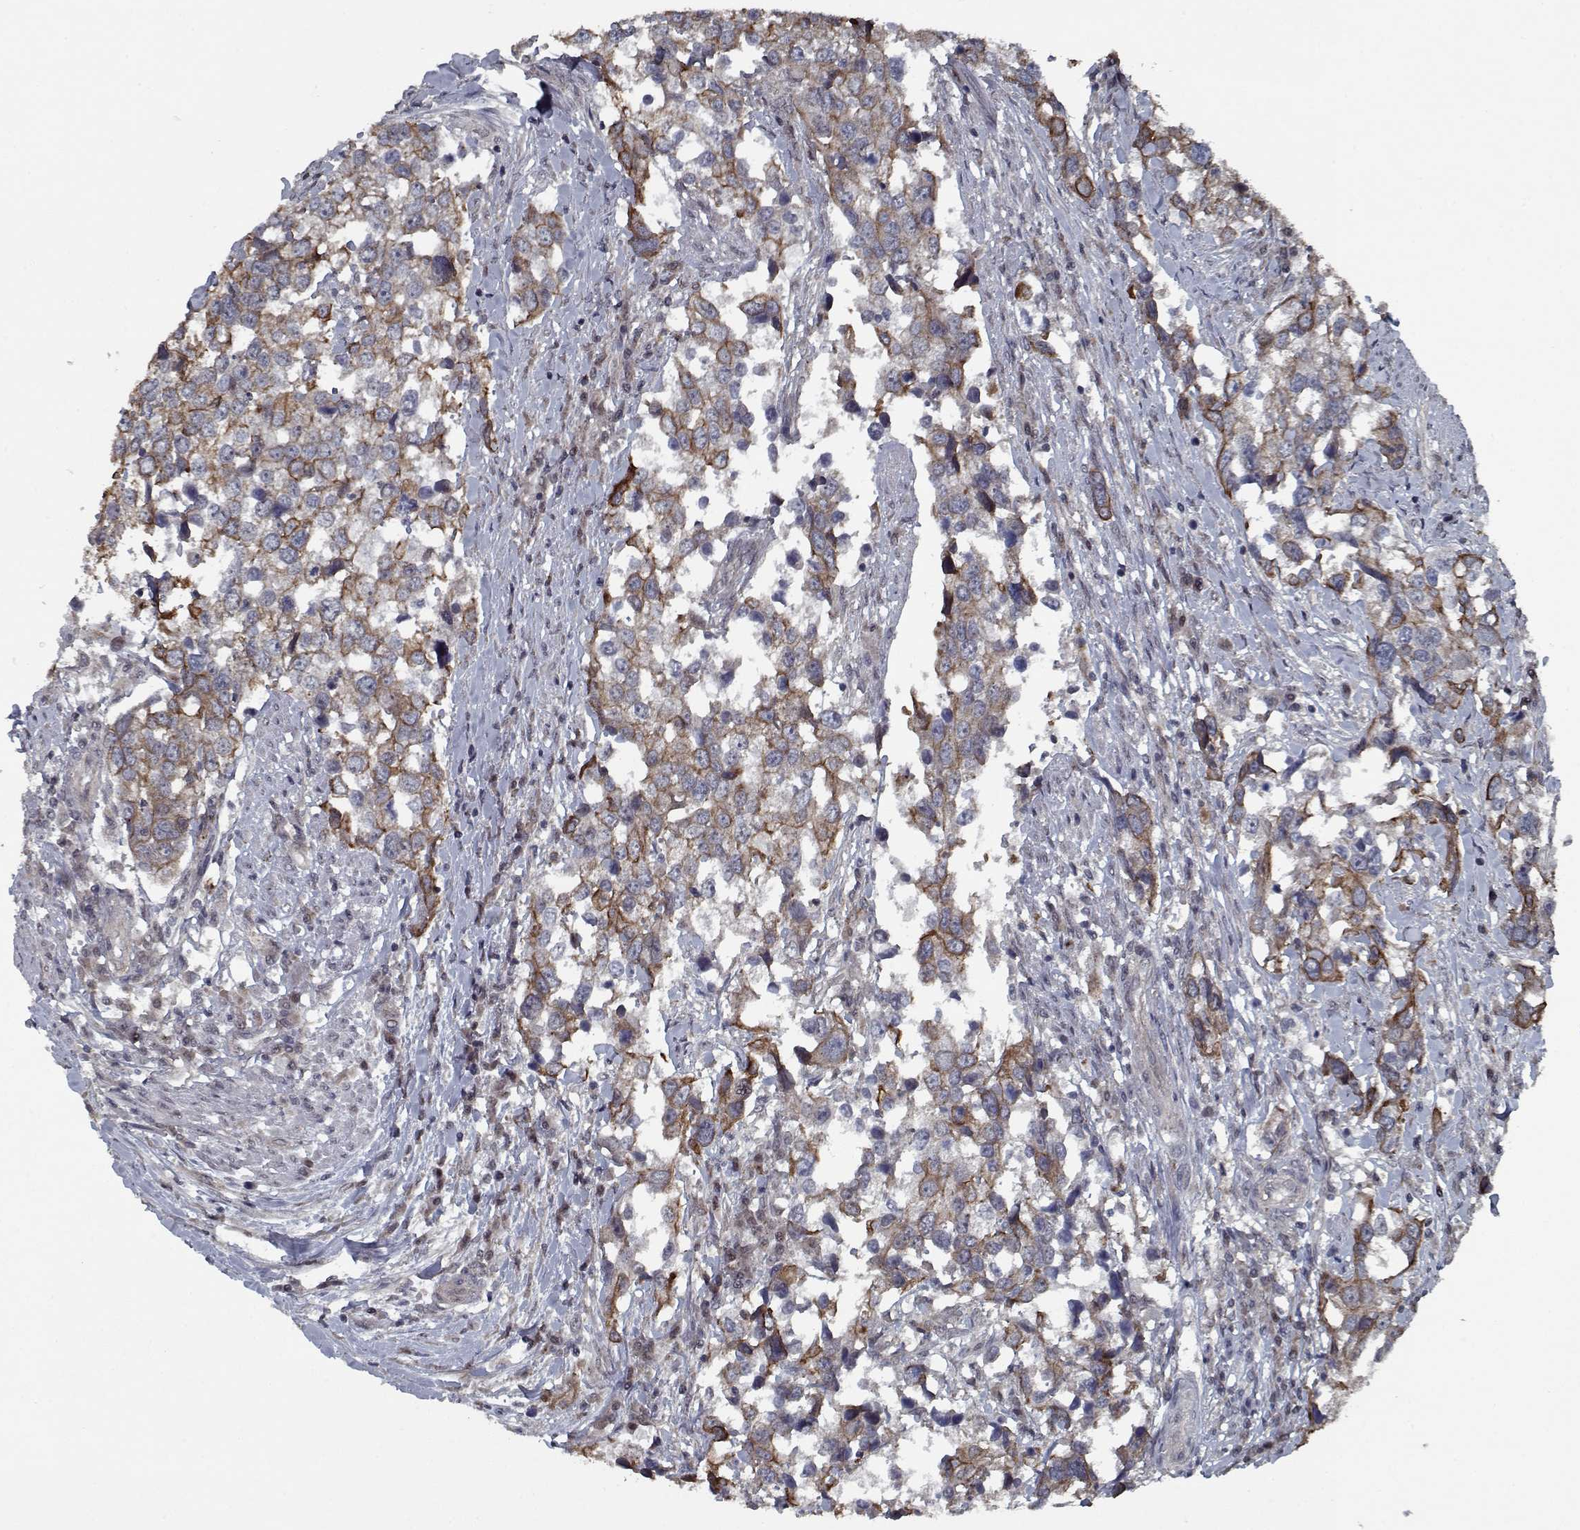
{"staining": {"intensity": "moderate", "quantity": ">75%", "location": "cytoplasmic/membranous"}, "tissue": "urothelial cancer", "cell_type": "Tumor cells", "image_type": "cancer", "snomed": [{"axis": "morphology", "description": "Urothelial carcinoma, NOS"}, {"axis": "morphology", "description": "Urothelial carcinoma, High grade"}, {"axis": "topography", "description": "Urinary bladder"}], "caption": "Urothelial cancer stained for a protein reveals moderate cytoplasmic/membranous positivity in tumor cells.", "gene": "NLK", "patient": {"sex": "male", "age": 63}}